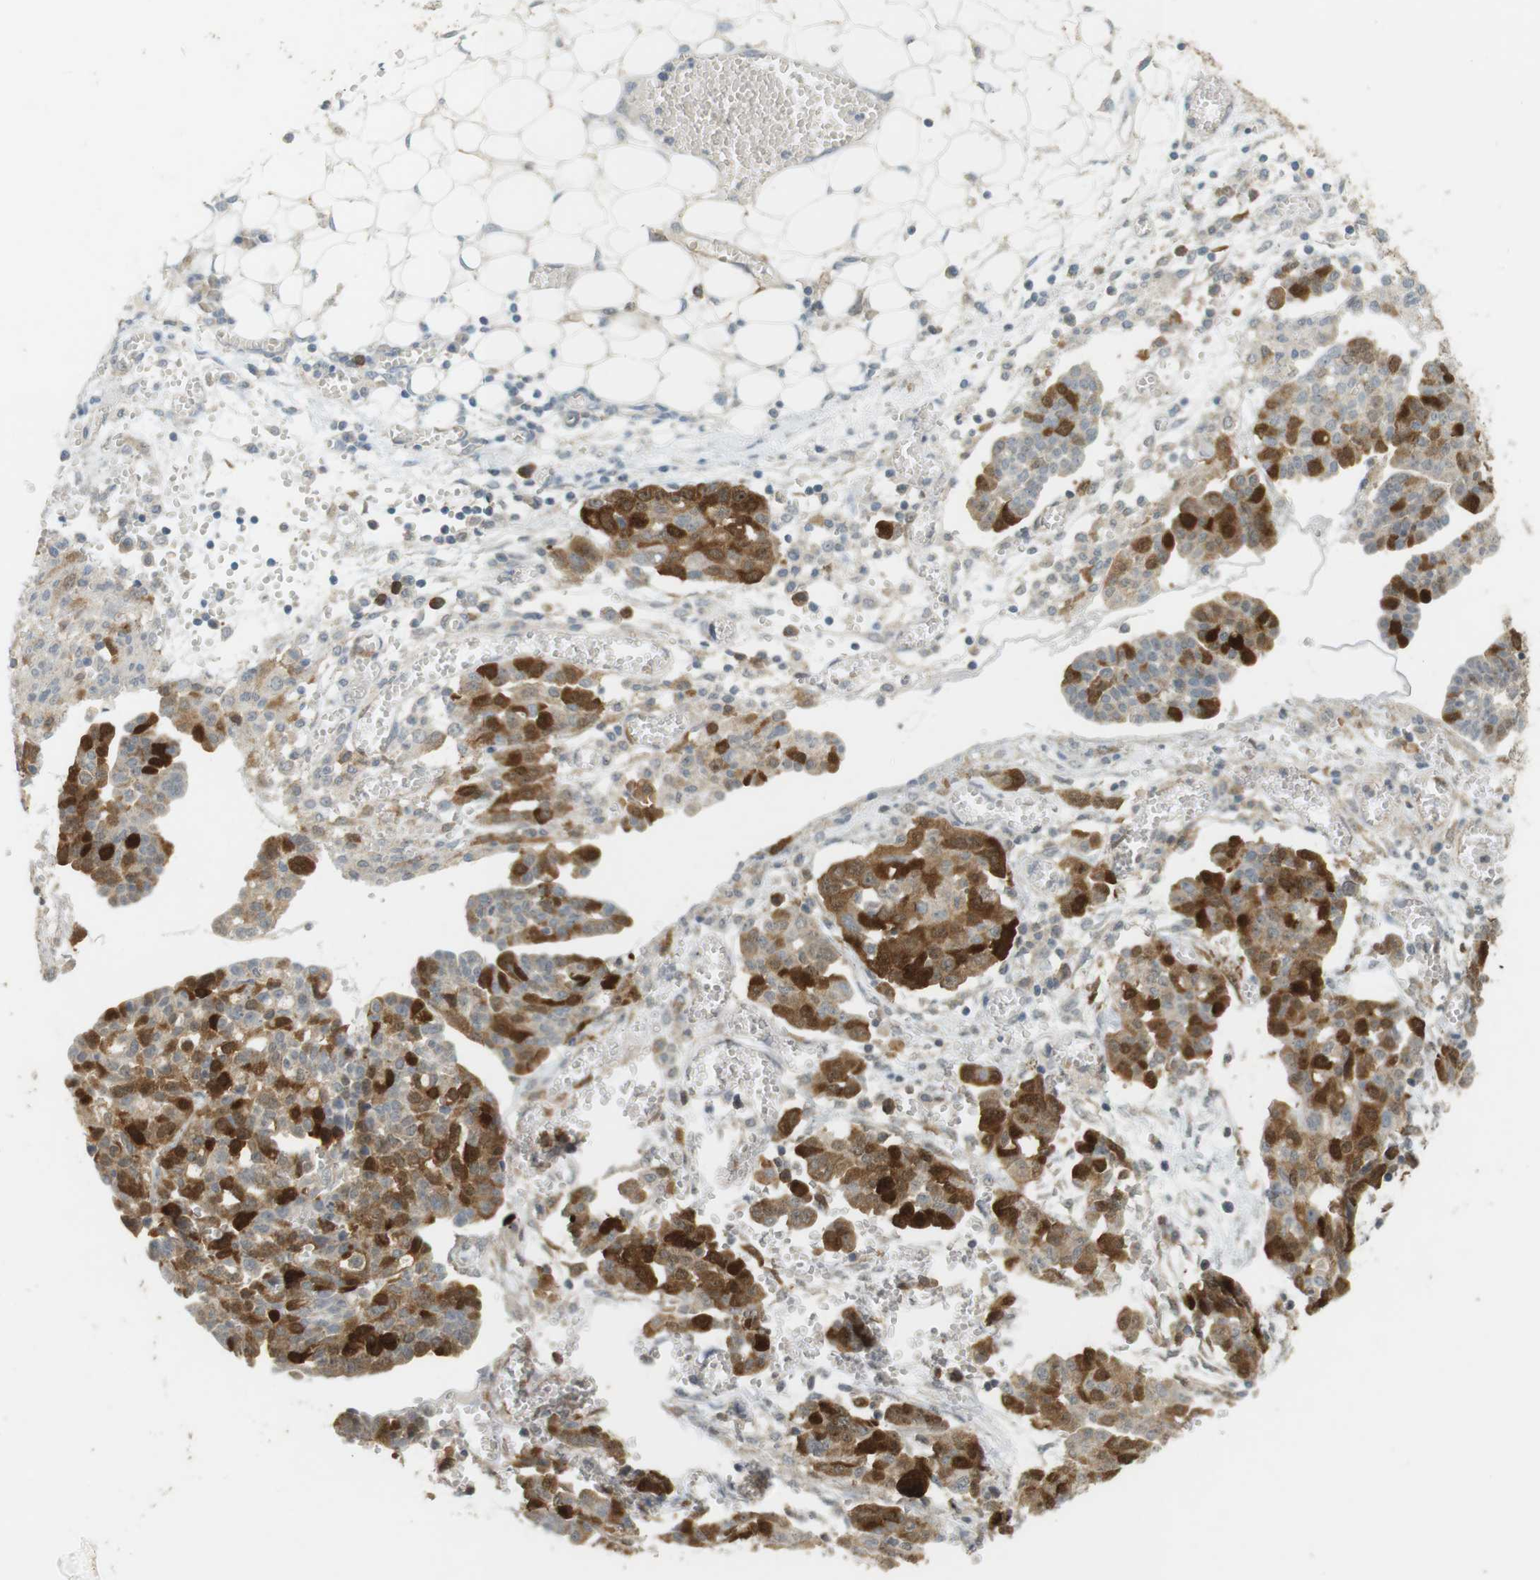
{"staining": {"intensity": "strong", "quantity": "25%-75%", "location": "cytoplasmic/membranous"}, "tissue": "ovarian cancer", "cell_type": "Tumor cells", "image_type": "cancer", "snomed": [{"axis": "morphology", "description": "Cystadenocarcinoma, serous, NOS"}, {"axis": "topography", "description": "Soft tissue"}, {"axis": "topography", "description": "Ovary"}], "caption": "This micrograph reveals serous cystadenocarcinoma (ovarian) stained with immunohistochemistry (IHC) to label a protein in brown. The cytoplasmic/membranous of tumor cells show strong positivity for the protein. Nuclei are counter-stained blue.", "gene": "TTK", "patient": {"sex": "female", "age": 57}}